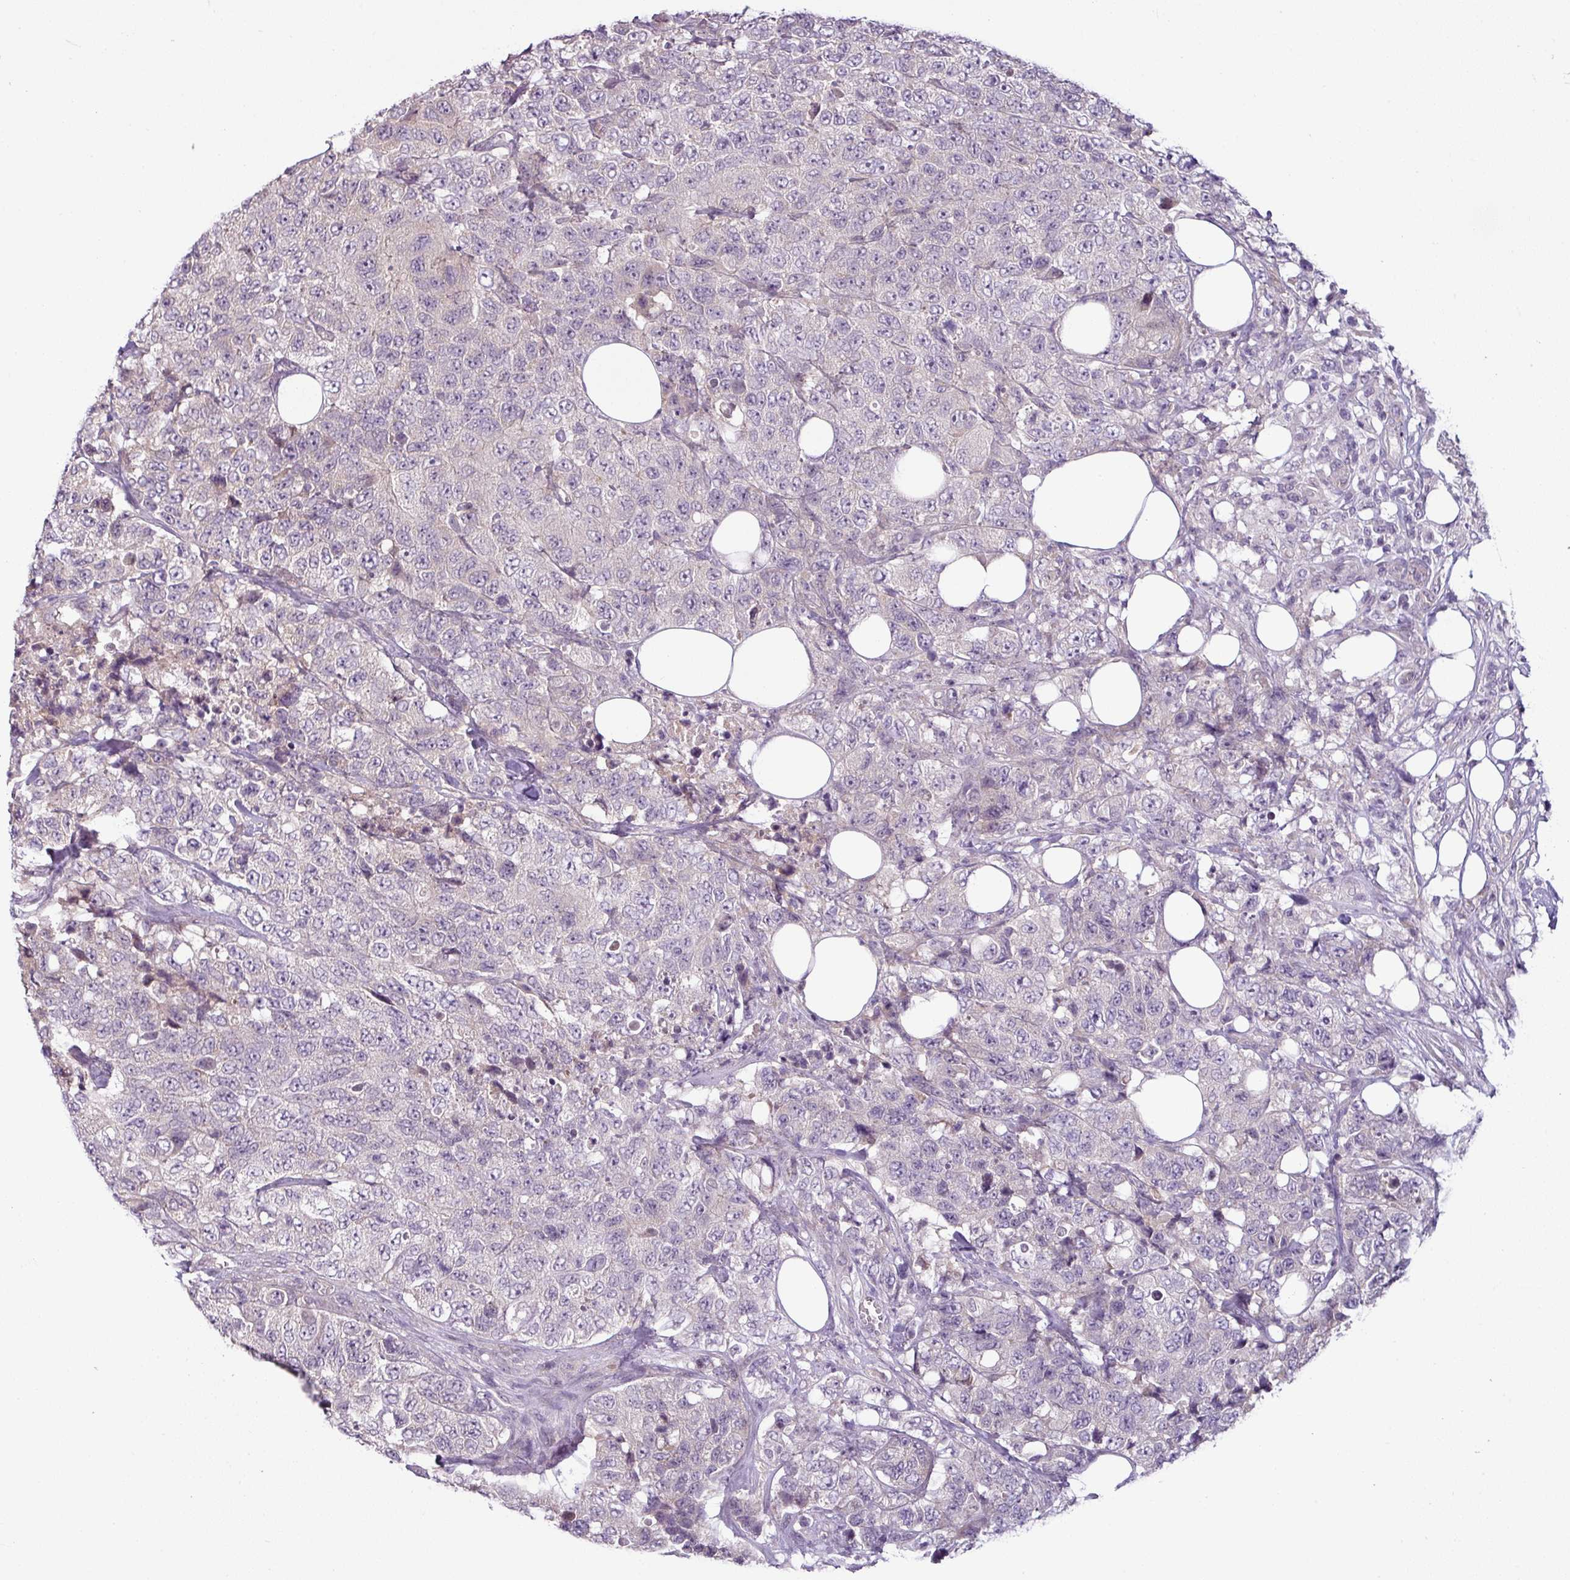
{"staining": {"intensity": "negative", "quantity": "none", "location": "none"}, "tissue": "urothelial cancer", "cell_type": "Tumor cells", "image_type": "cancer", "snomed": [{"axis": "morphology", "description": "Urothelial carcinoma, High grade"}, {"axis": "topography", "description": "Urinary bladder"}], "caption": "The image displays no staining of tumor cells in urothelial carcinoma (high-grade).", "gene": "OR52D1", "patient": {"sex": "female", "age": 78}}